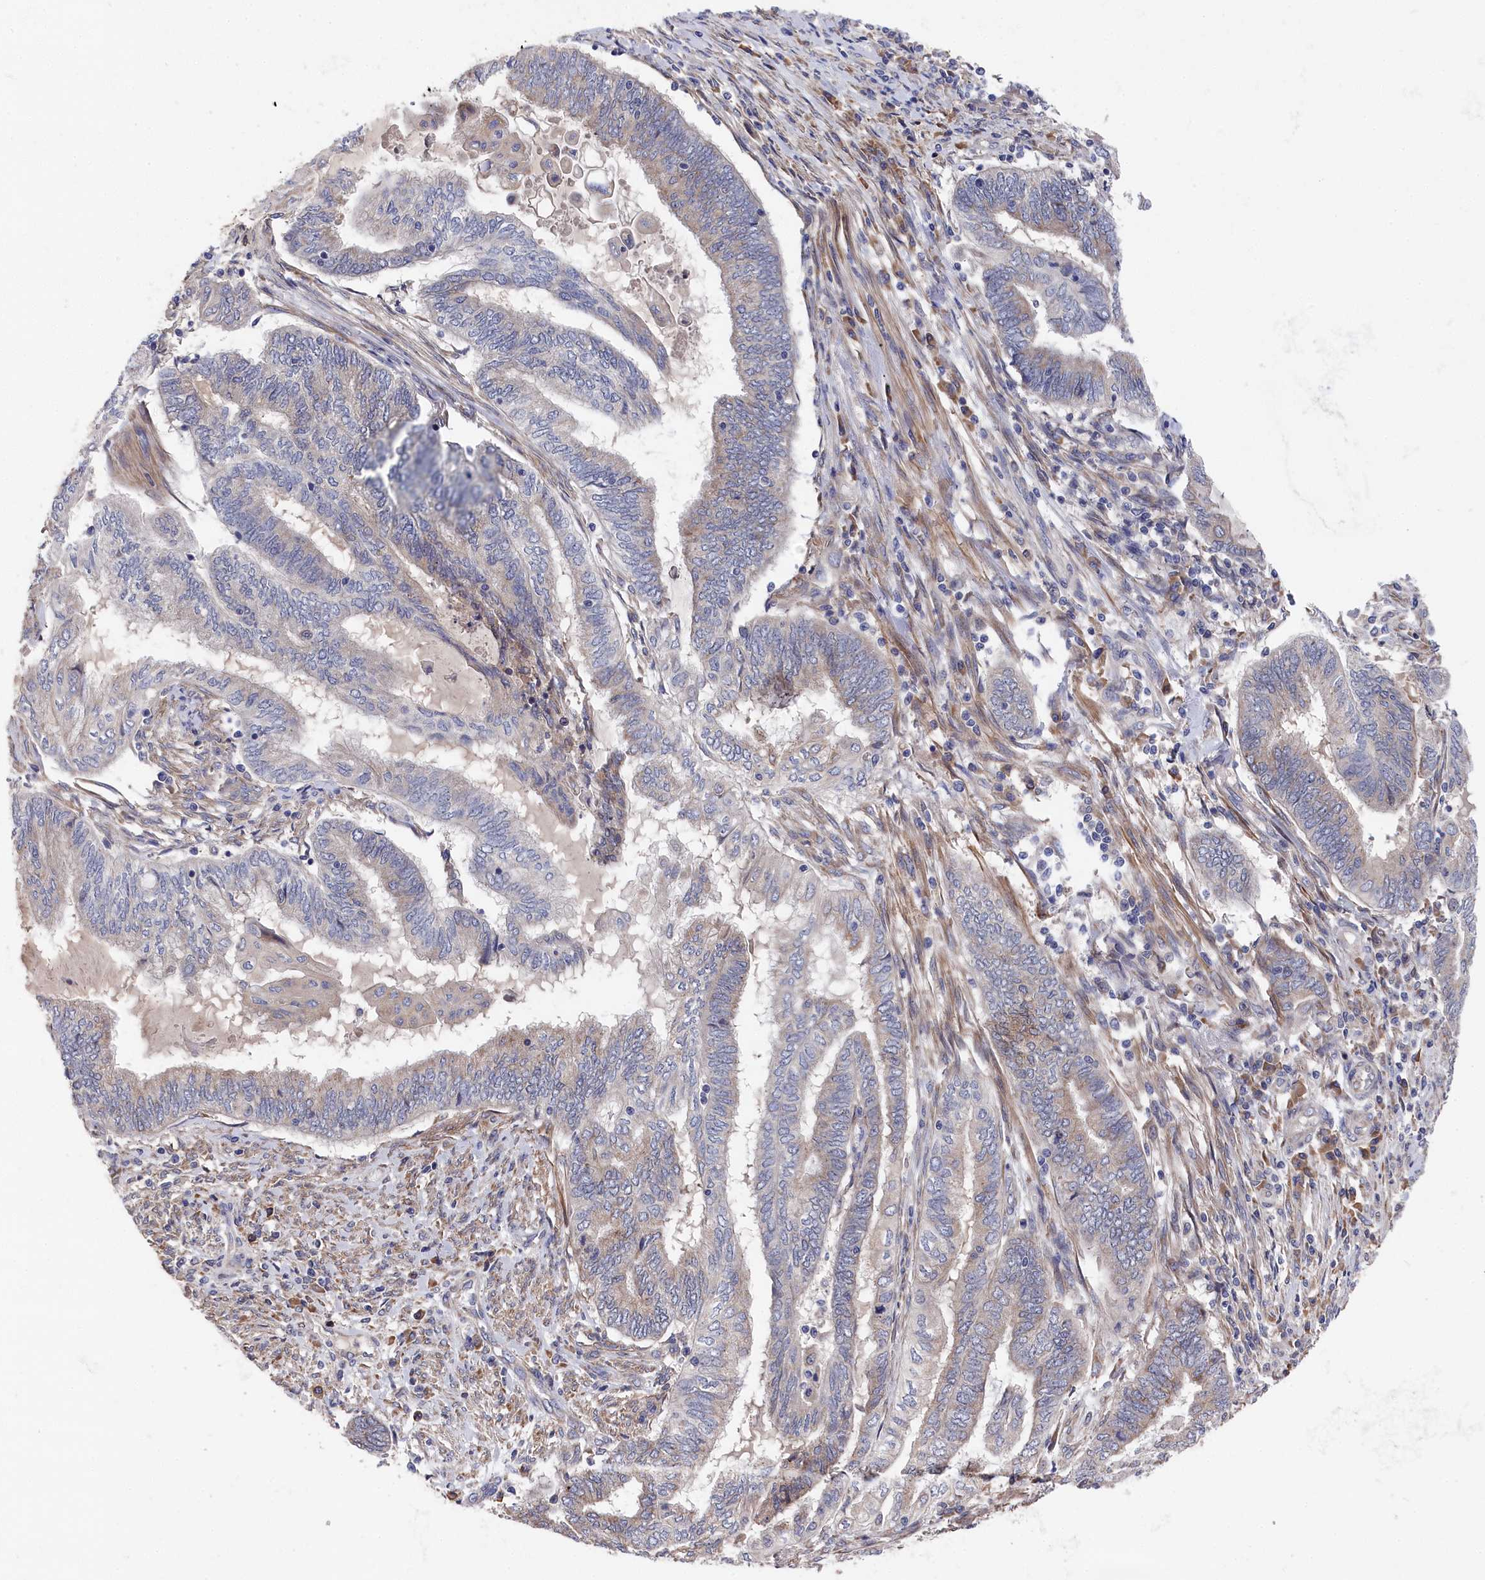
{"staining": {"intensity": "negative", "quantity": "none", "location": "none"}, "tissue": "endometrial cancer", "cell_type": "Tumor cells", "image_type": "cancer", "snomed": [{"axis": "morphology", "description": "Adenocarcinoma, NOS"}, {"axis": "topography", "description": "Uterus"}, {"axis": "topography", "description": "Endometrium"}], "caption": "There is no significant positivity in tumor cells of endometrial cancer.", "gene": "CYB5D2", "patient": {"sex": "female", "age": 70}}